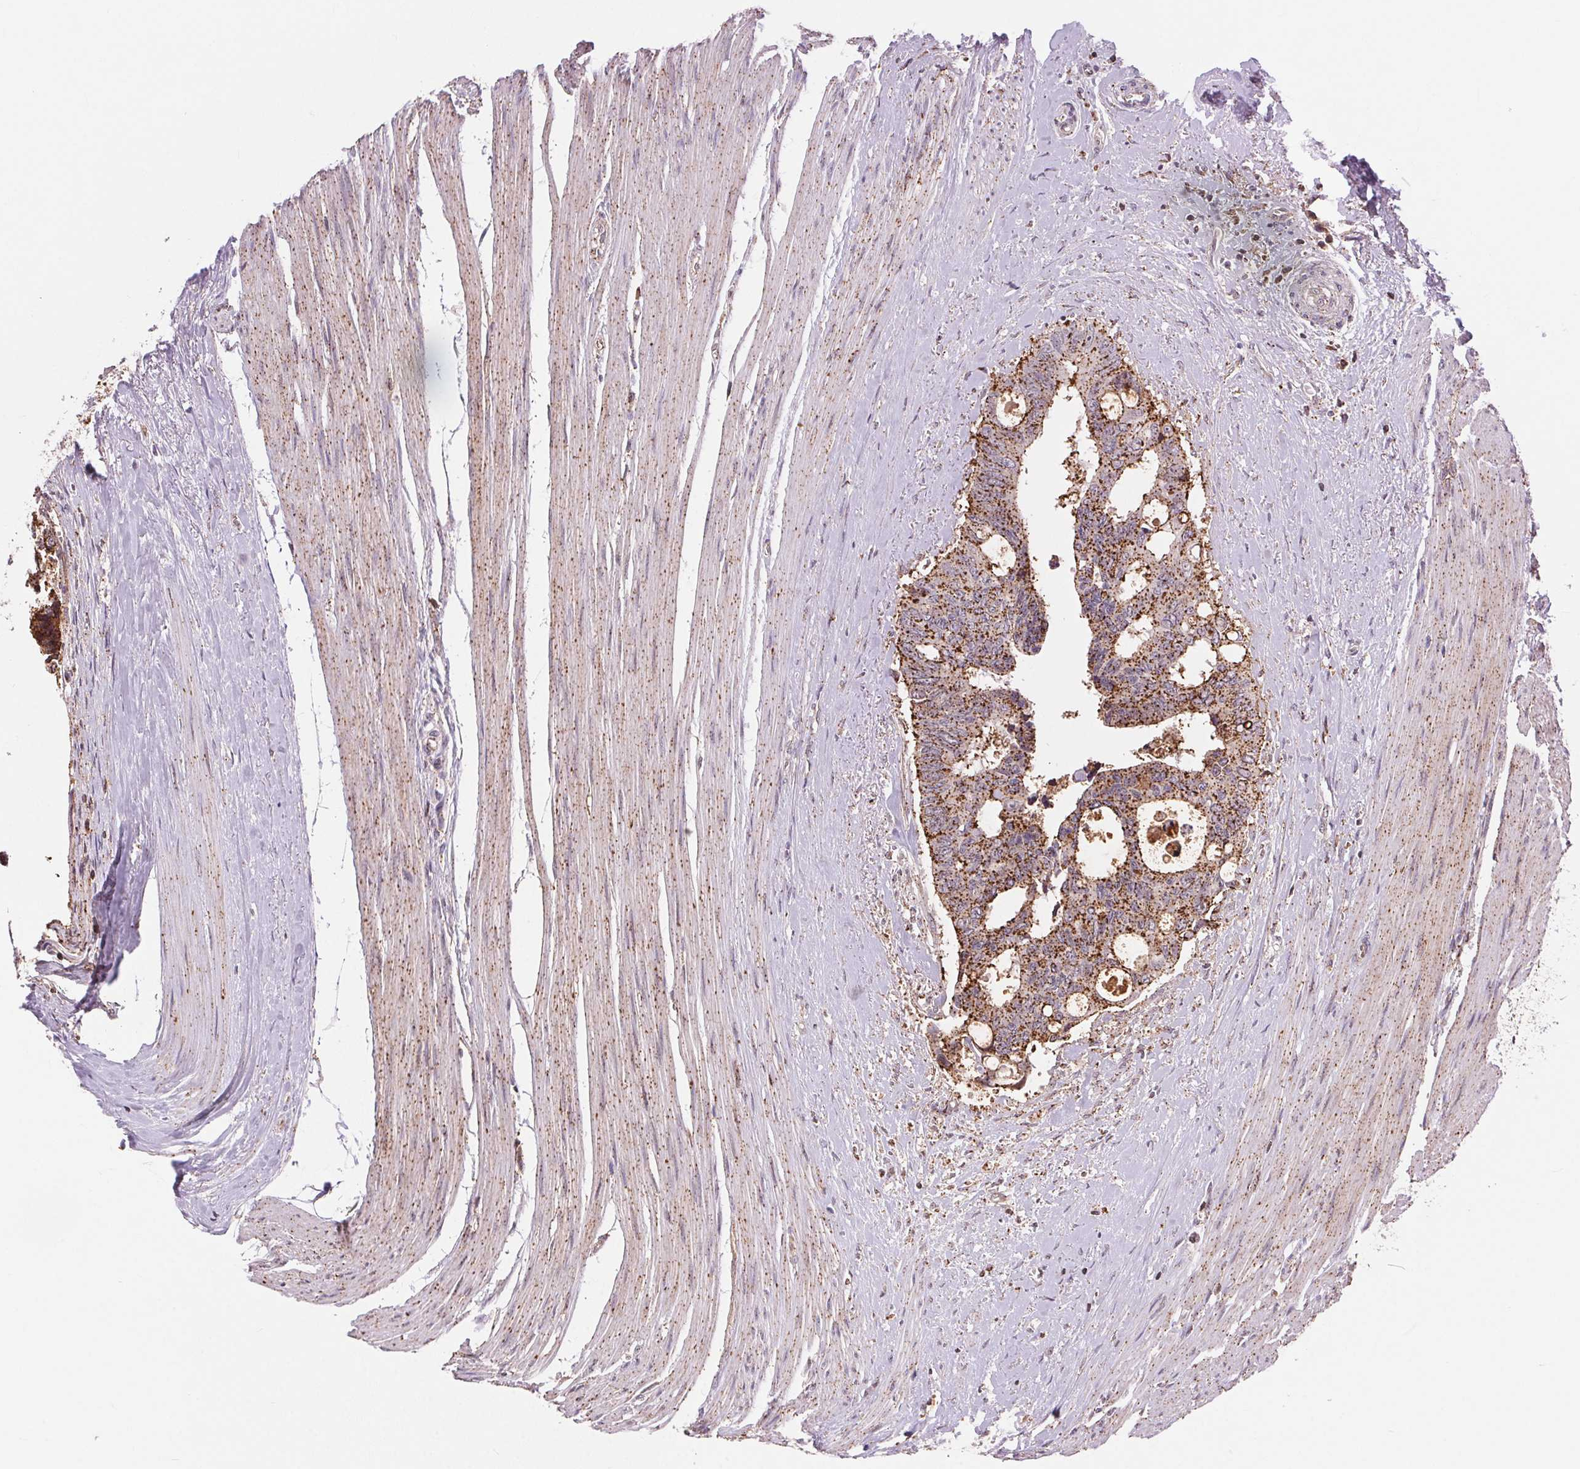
{"staining": {"intensity": "strong", "quantity": ">75%", "location": "cytoplasmic/membranous"}, "tissue": "colorectal cancer", "cell_type": "Tumor cells", "image_type": "cancer", "snomed": [{"axis": "morphology", "description": "Adenocarcinoma, NOS"}, {"axis": "topography", "description": "Rectum"}], "caption": "IHC (DAB (3,3'-diaminobenzidine)) staining of human colorectal cancer (adenocarcinoma) displays strong cytoplasmic/membranous protein staining in approximately >75% of tumor cells.", "gene": "CHMP4B", "patient": {"sex": "male", "age": 76}}